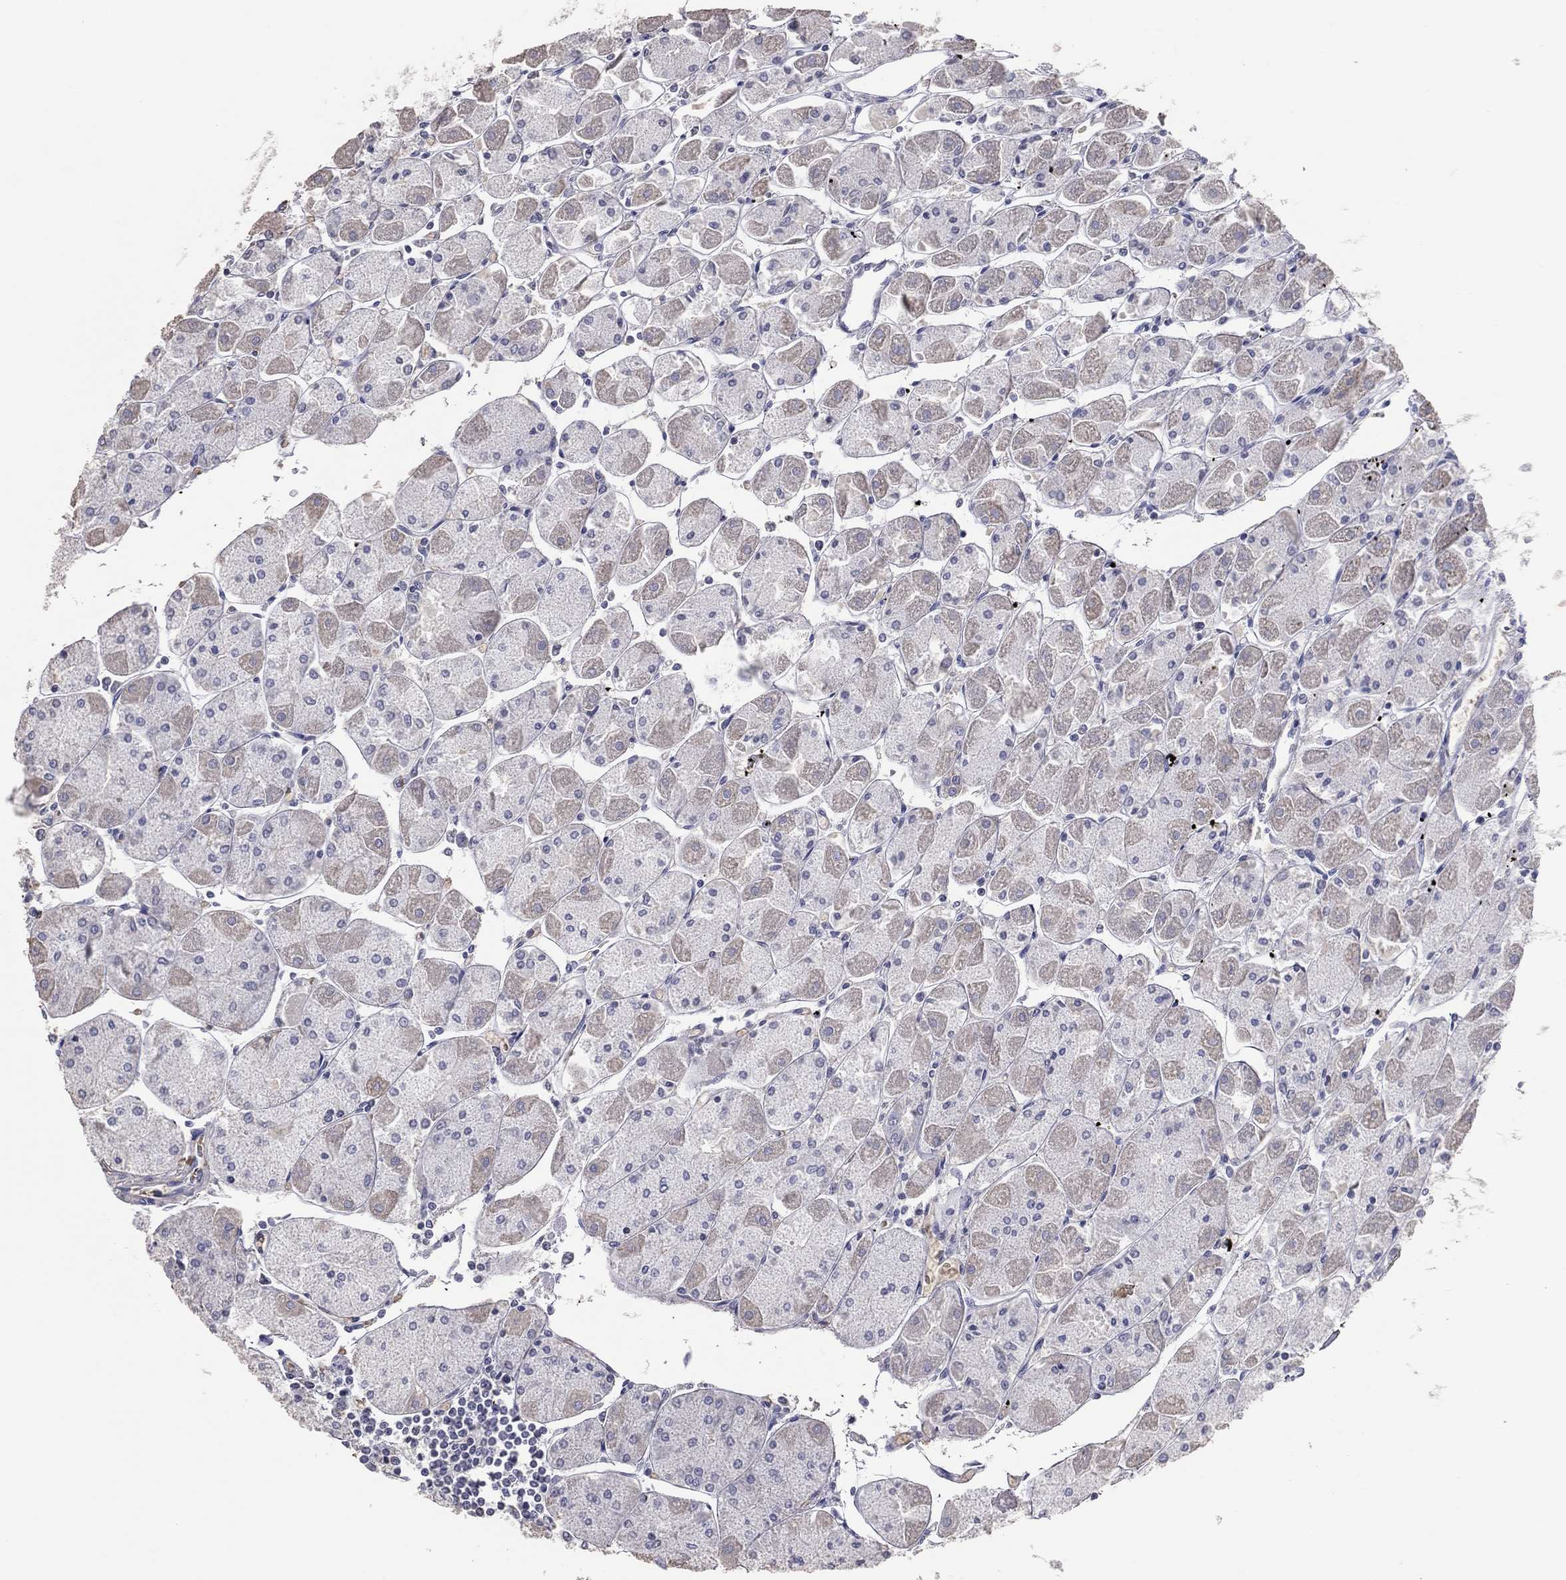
{"staining": {"intensity": "negative", "quantity": "none", "location": "none"}, "tissue": "stomach", "cell_type": "Glandular cells", "image_type": "normal", "snomed": [{"axis": "morphology", "description": "Normal tissue, NOS"}, {"axis": "topography", "description": "Stomach"}], "caption": "Histopathology image shows no protein expression in glandular cells of normal stomach.", "gene": "ESX1", "patient": {"sex": "male", "age": 70}}